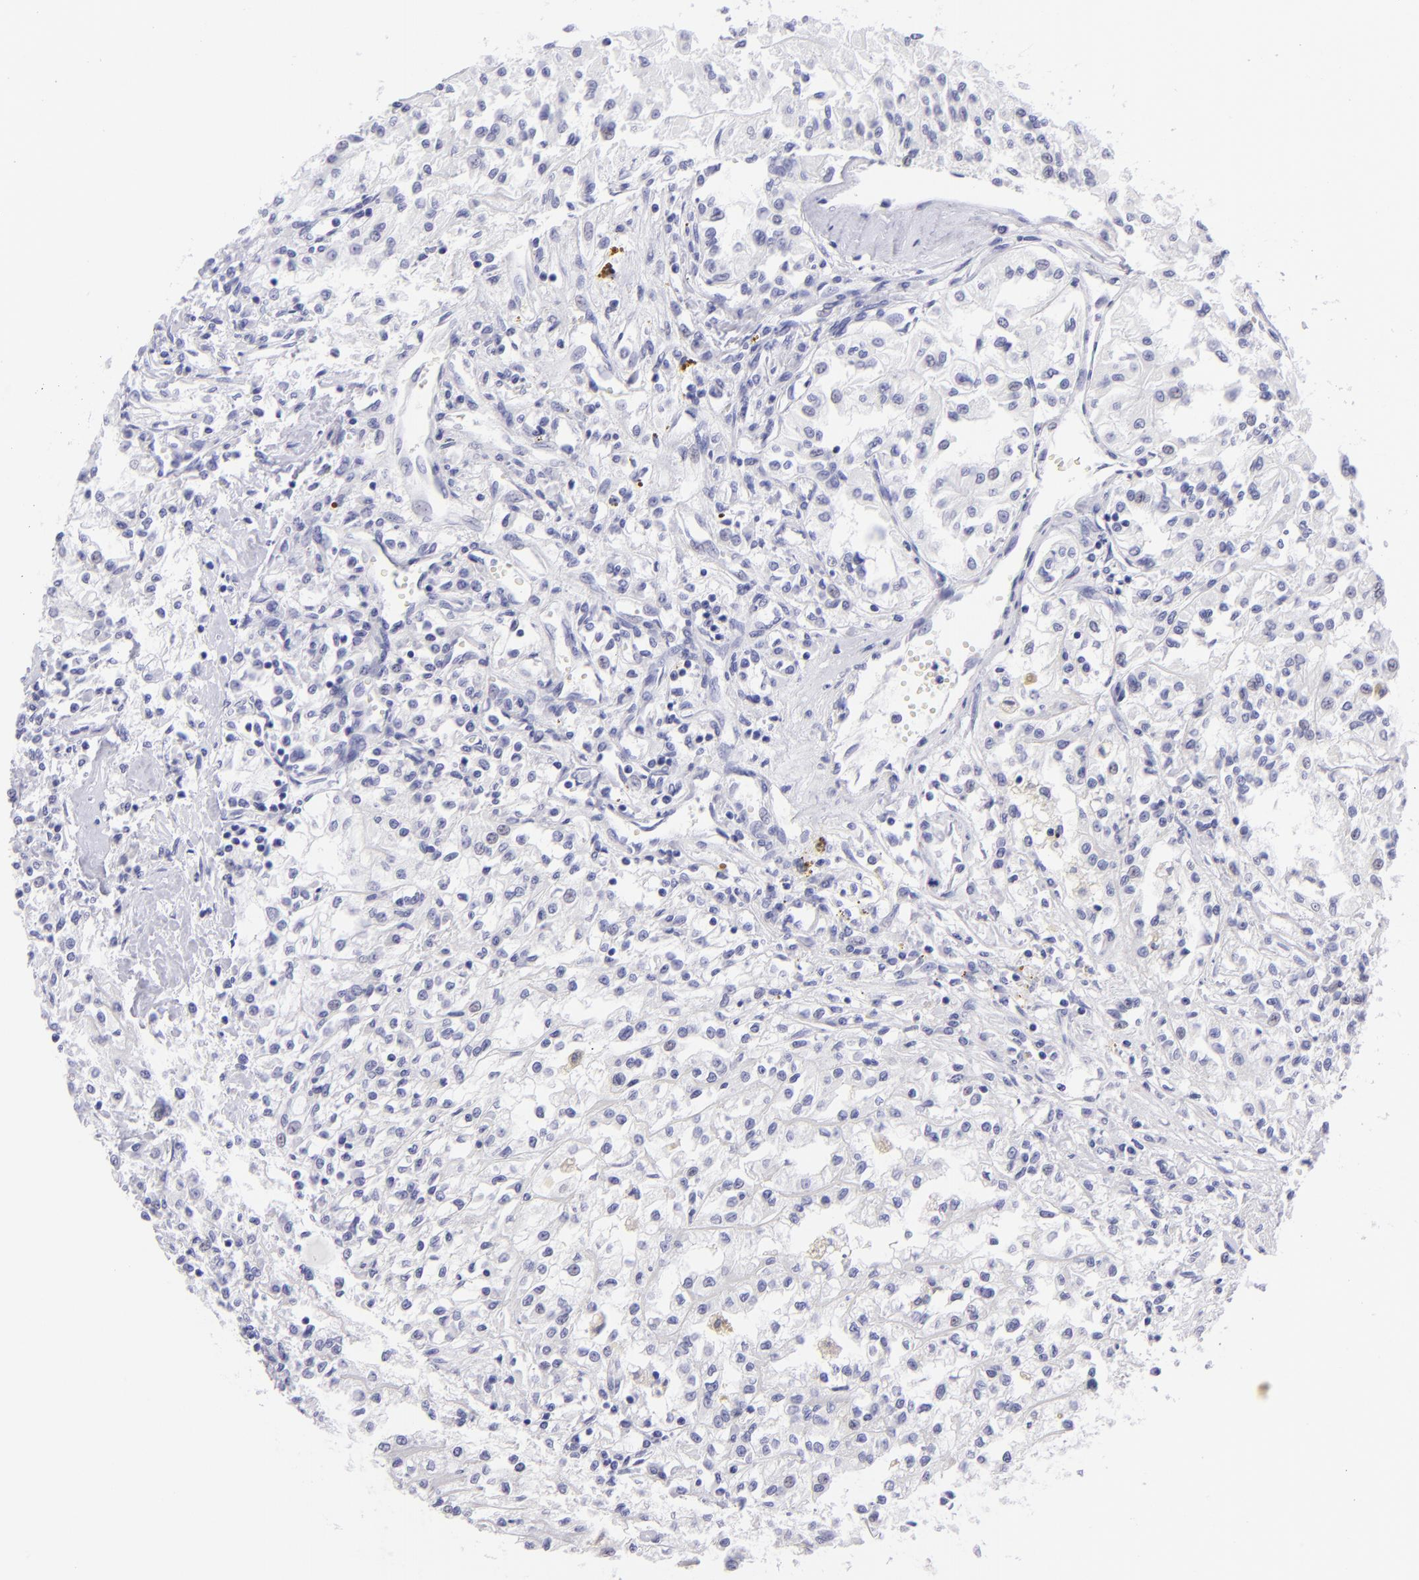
{"staining": {"intensity": "negative", "quantity": "none", "location": "none"}, "tissue": "renal cancer", "cell_type": "Tumor cells", "image_type": "cancer", "snomed": [{"axis": "morphology", "description": "Adenocarcinoma, NOS"}, {"axis": "topography", "description": "Kidney"}], "caption": "Immunohistochemistry photomicrograph of renal cancer (adenocarcinoma) stained for a protein (brown), which reveals no staining in tumor cells.", "gene": "SLC1A3", "patient": {"sex": "male", "age": 78}}